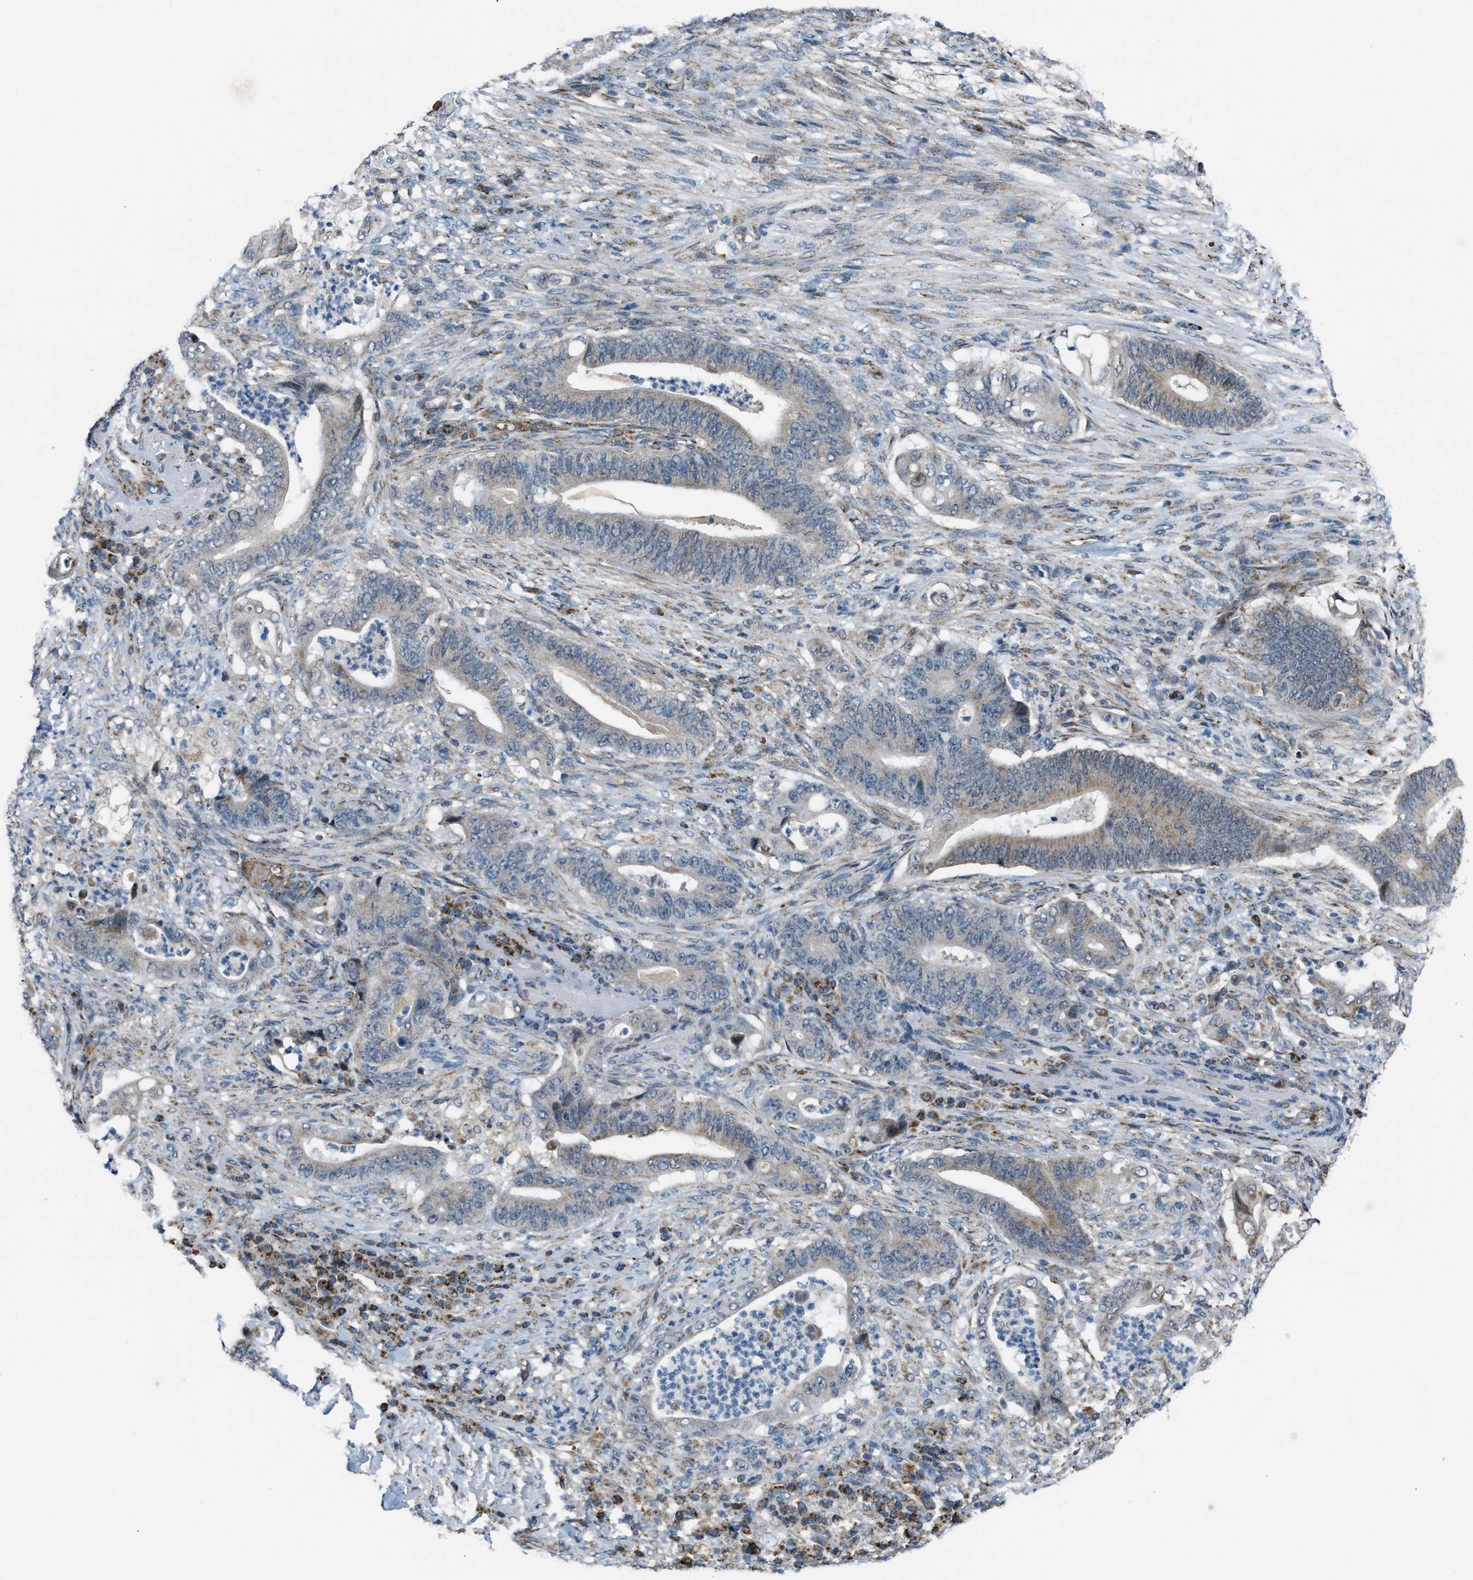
{"staining": {"intensity": "negative", "quantity": "none", "location": "none"}, "tissue": "stomach cancer", "cell_type": "Tumor cells", "image_type": "cancer", "snomed": [{"axis": "morphology", "description": "Adenocarcinoma, NOS"}, {"axis": "topography", "description": "Stomach"}], "caption": "IHC image of human stomach cancer (adenocarcinoma) stained for a protein (brown), which demonstrates no staining in tumor cells.", "gene": "CHN2", "patient": {"sex": "female", "age": 73}}